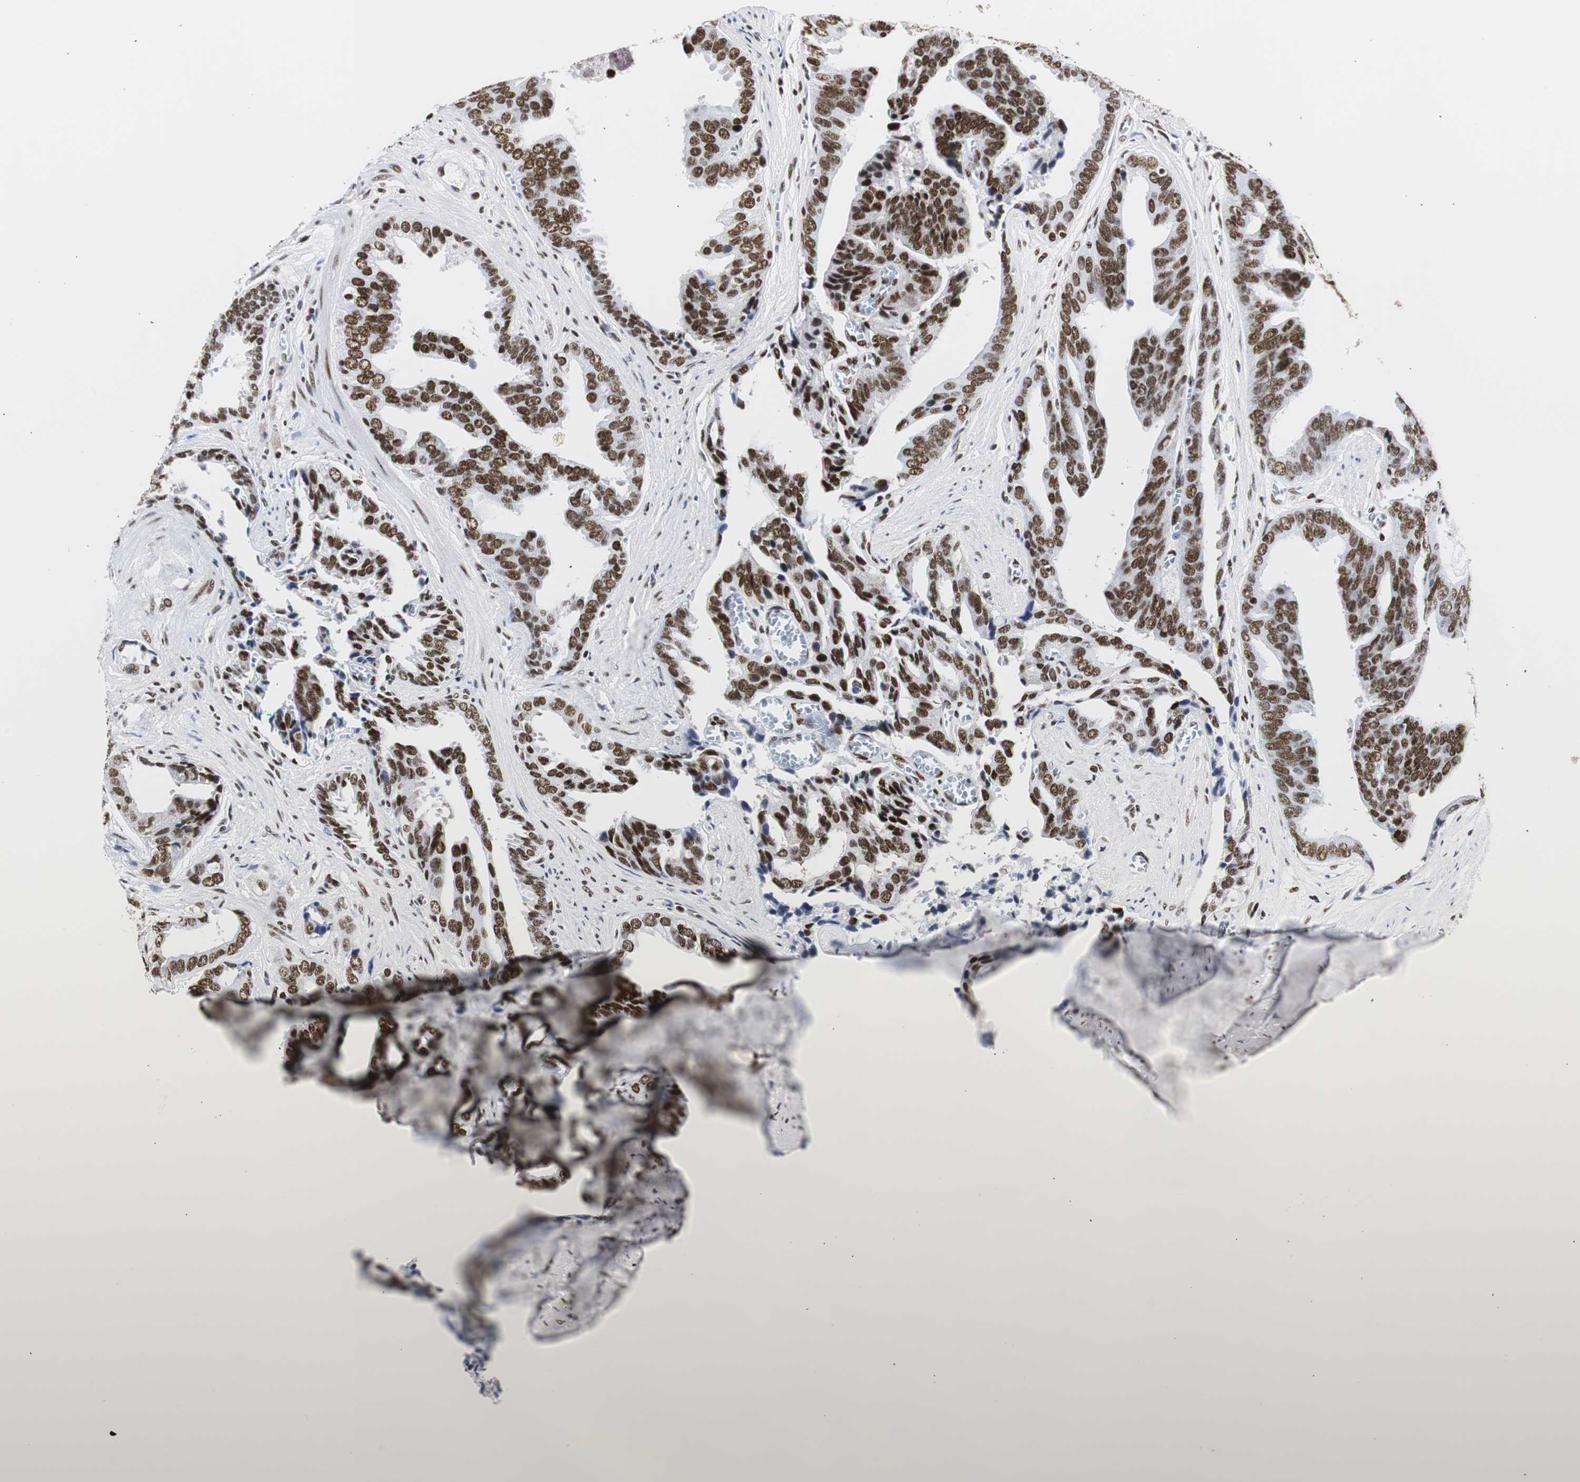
{"staining": {"intensity": "strong", "quantity": ">75%", "location": "nuclear"}, "tissue": "prostate cancer", "cell_type": "Tumor cells", "image_type": "cancer", "snomed": [{"axis": "morphology", "description": "Adenocarcinoma, High grade"}, {"axis": "topography", "description": "Prostate"}], "caption": "Immunohistochemical staining of human prostate cancer (adenocarcinoma (high-grade)) exhibits strong nuclear protein positivity in approximately >75% of tumor cells.", "gene": "HNRNPH2", "patient": {"sex": "male", "age": 67}}